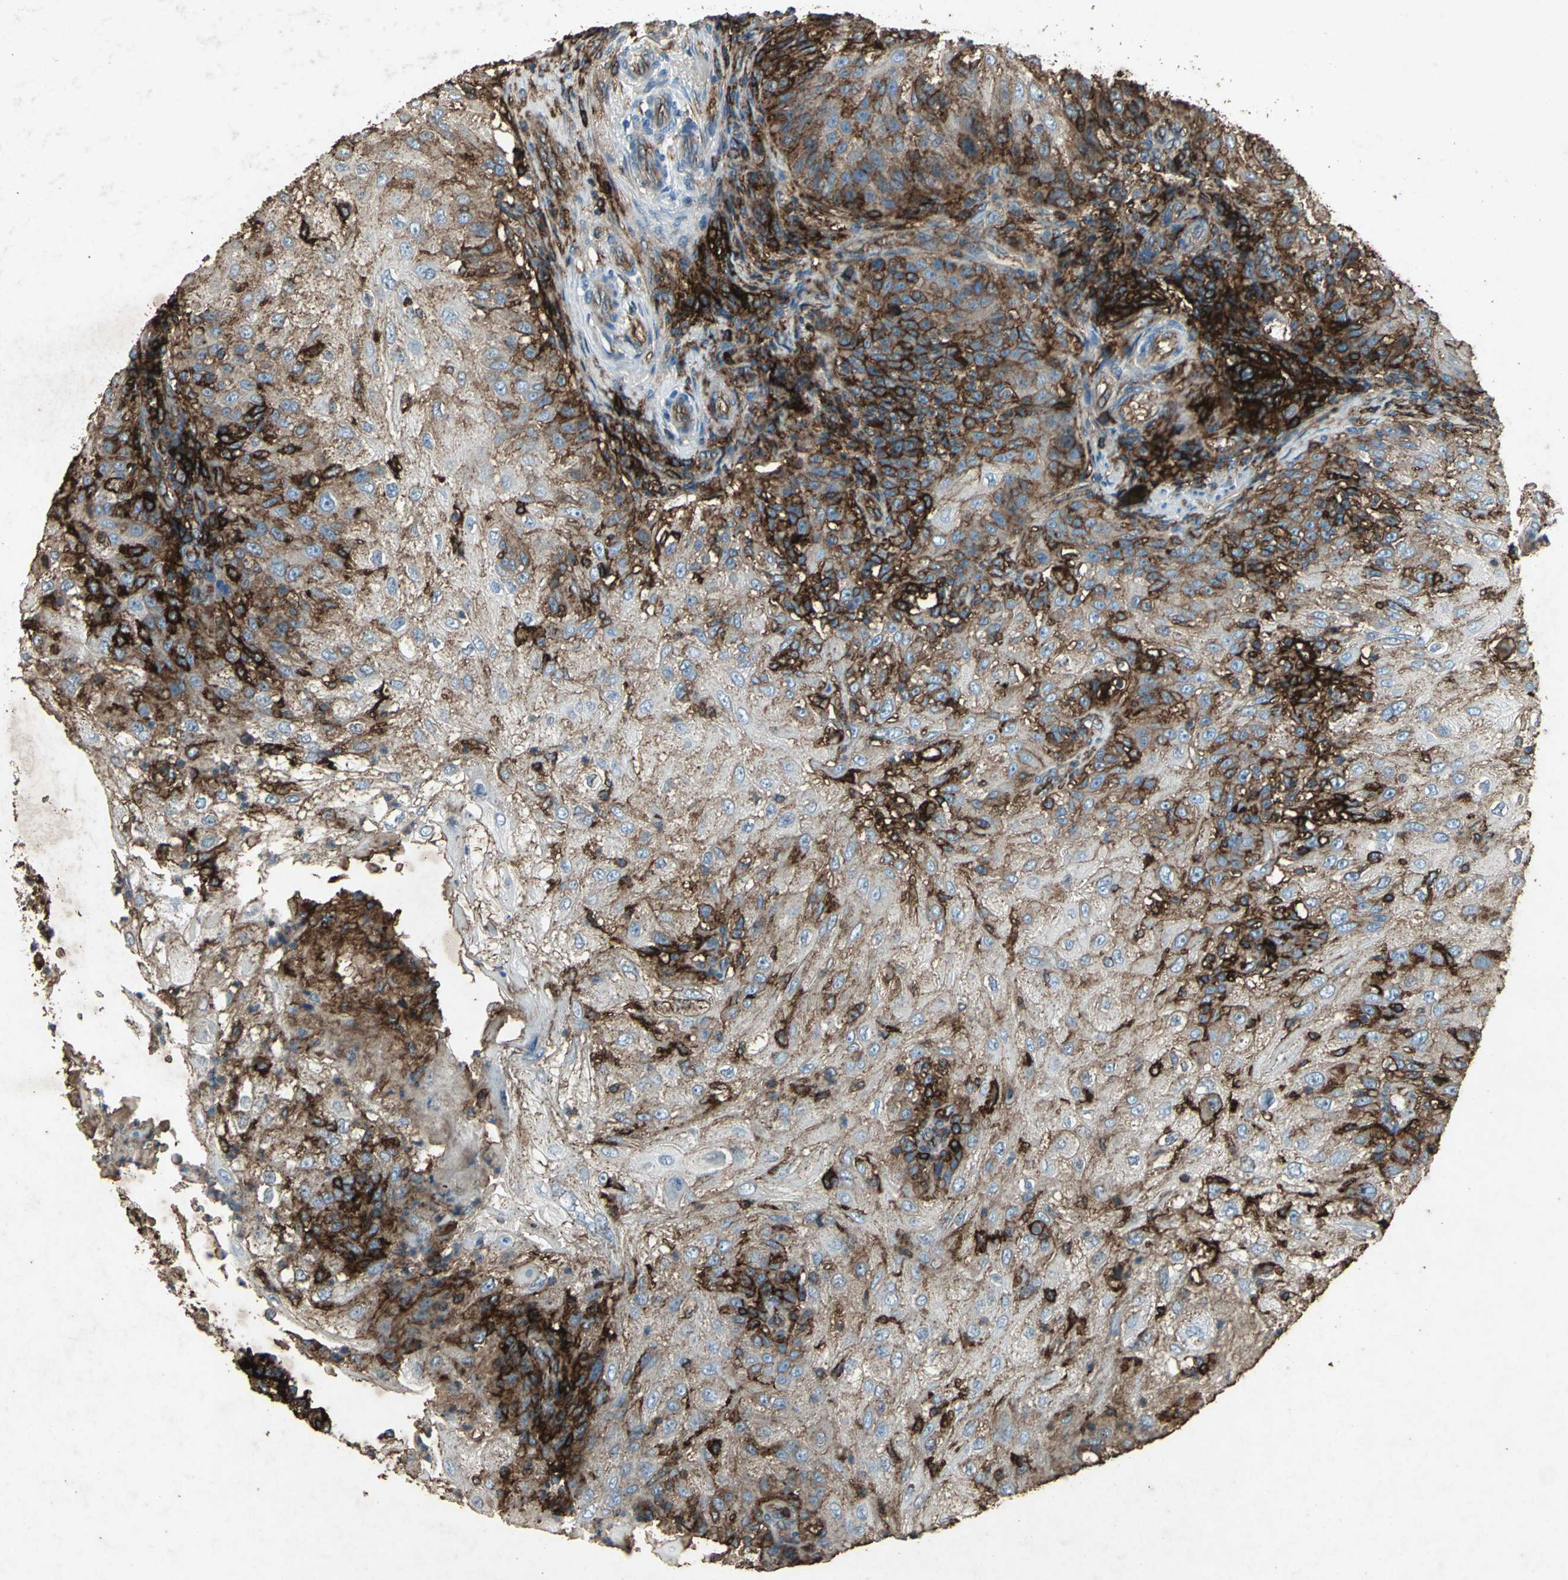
{"staining": {"intensity": "strong", "quantity": ">75%", "location": "cytoplasmic/membranous"}, "tissue": "skin cancer", "cell_type": "Tumor cells", "image_type": "cancer", "snomed": [{"axis": "morphology", "description": "Normal tissue, NOS"}, {"axis": "morphology", "description": "Squamous cell carcinoma, NOS"}, {"axis": "topography", "description": "Skin"}], "caption": "The image displays staining of squamous cell carcinoma (skin), revealing strong cytoplasmic/membranous protein expression (brown color) within tumor cells.", "gene": "CCR6", "patient": {"sex": "female", "age": 83}}